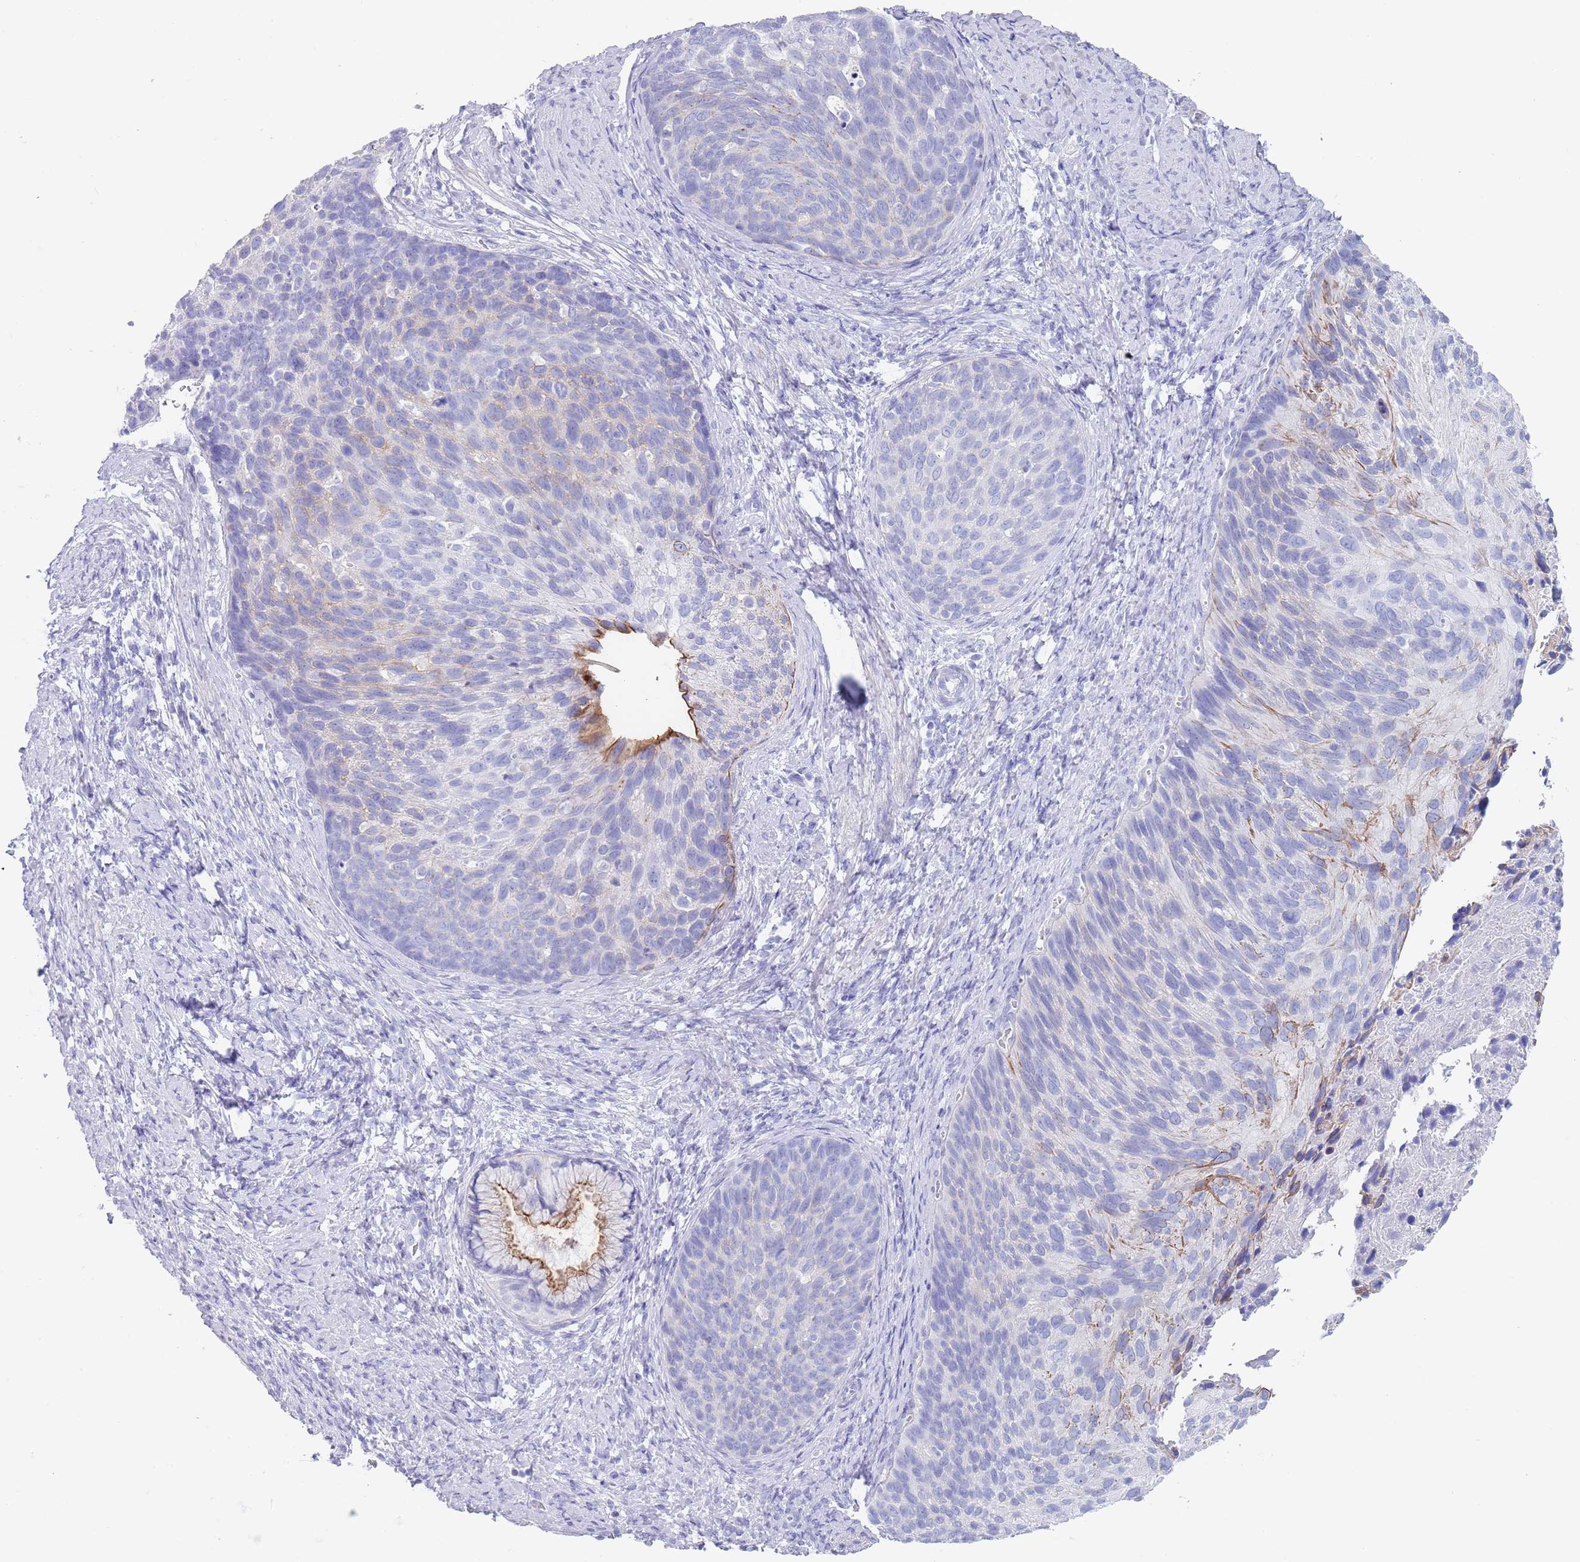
{"staining": {"intensity": "weak", "quantity": "<25%", "location": "cytoplasmic/membranous"}, "tissue": "cervical cancer", "cell_type": "Tumor cells", "image_type": "cancer", "snomed": [{"axis": "morphology", "description": "Squamous cell carcinoma, NOS"}, {"axis": "topography", "description": "Cervix"}], "caption": "Tumor cells are negative for protein expression in human squamous cell carcinoma (cervical).", "gene": "CPXM2", "patient": {"sex": "female", "age": 80}}